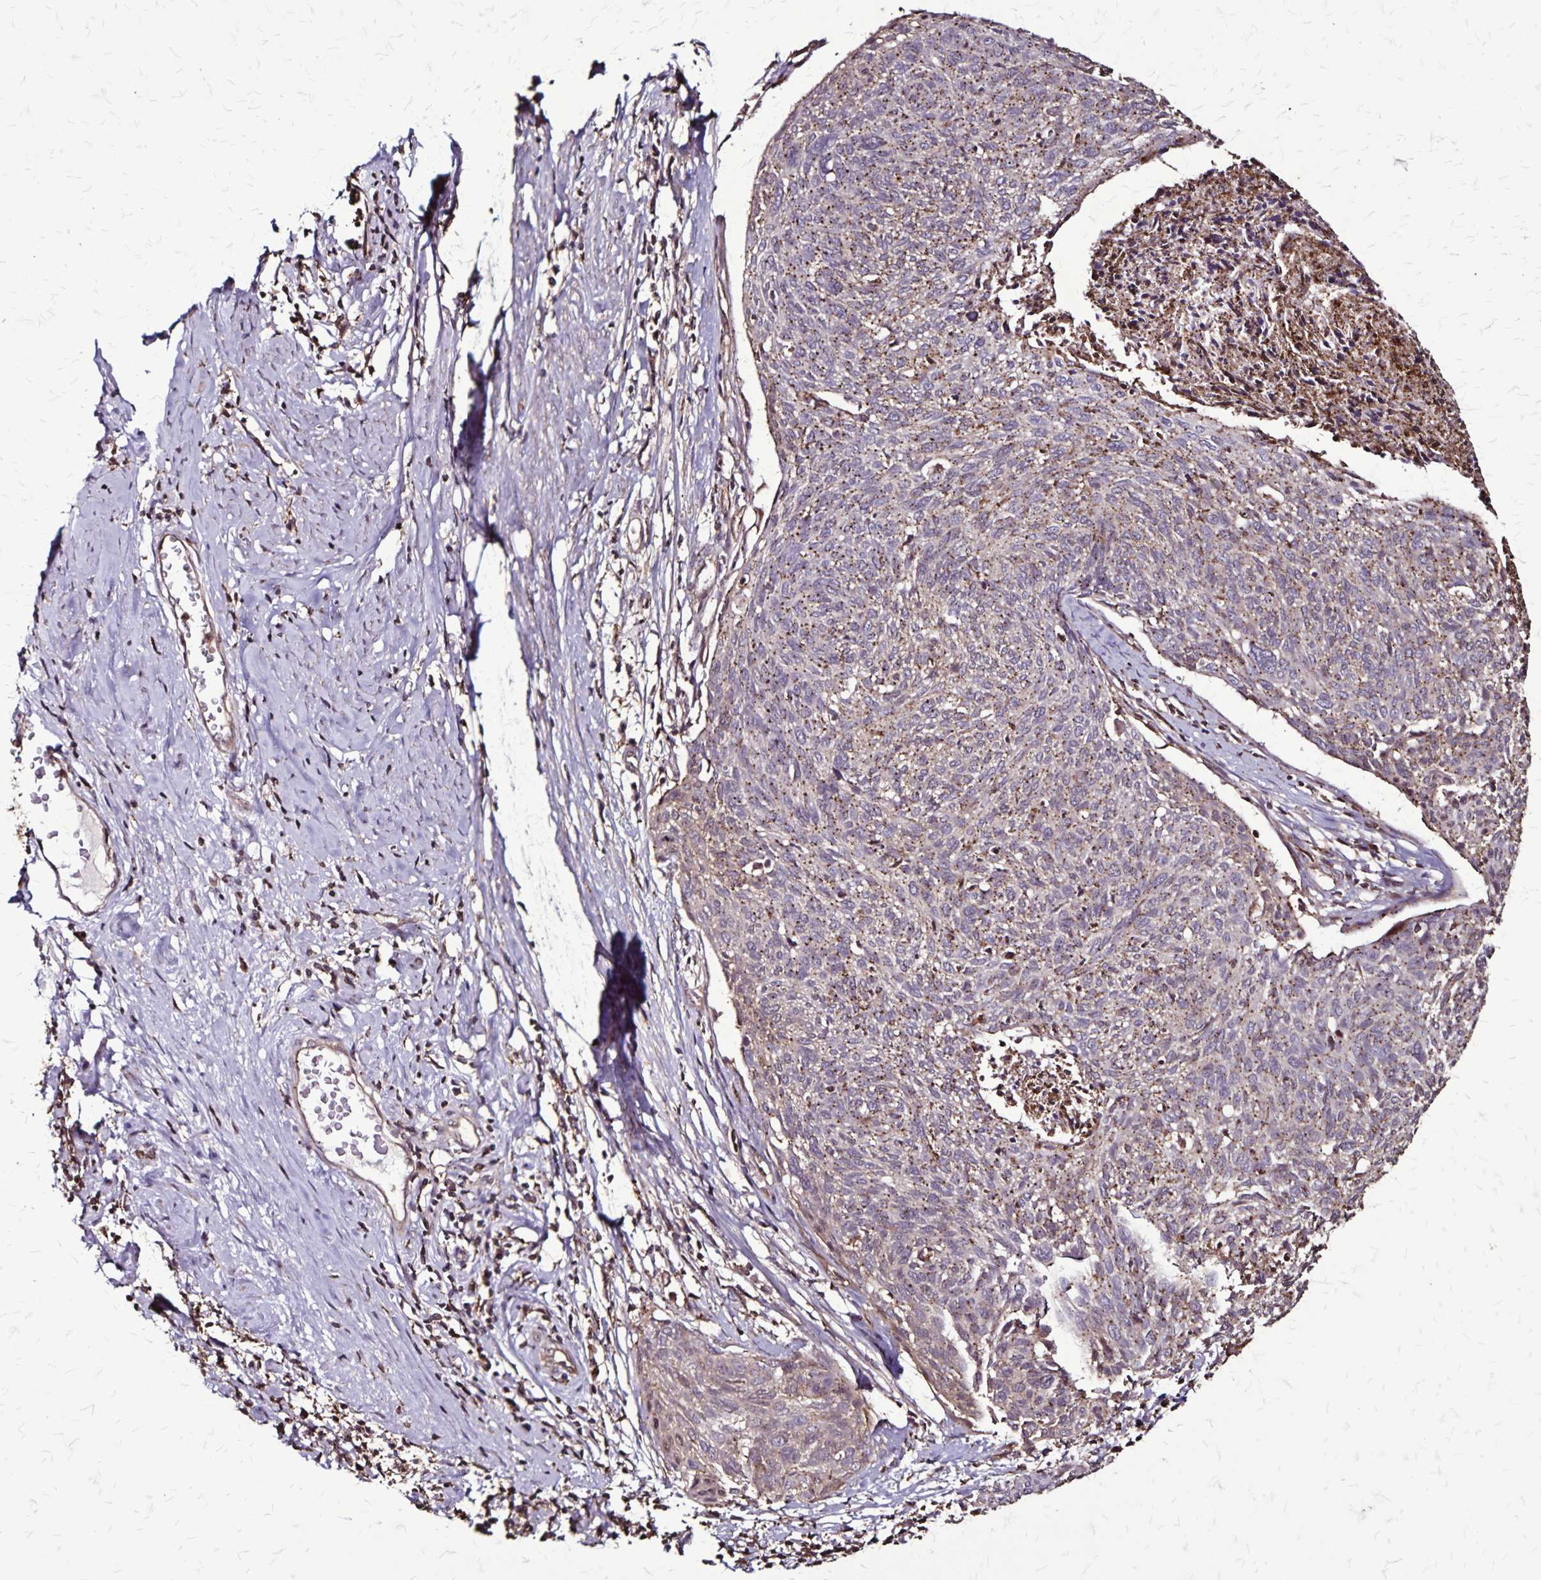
{"staining": {"intensity": "weak", "quantity": "25%-75%", "location": "cytoplasmic/membranous"}, "tissue": "cervical cancer", "cell_type": "Tumor cells", "image_type": "cancer", "snomed": [{"axis": "morphology", "description": "Squamous cell carcinoma, NOS"}, {"axis": "topography", "description": "Cervix"}], "caption": "Tumor cells reveal weak cytoplasmic/membranous staining in about 25%-75% of cells in cervical cancer.", "gene": "CHMP1B", "patient": {"sex": "female", "age": 49}}